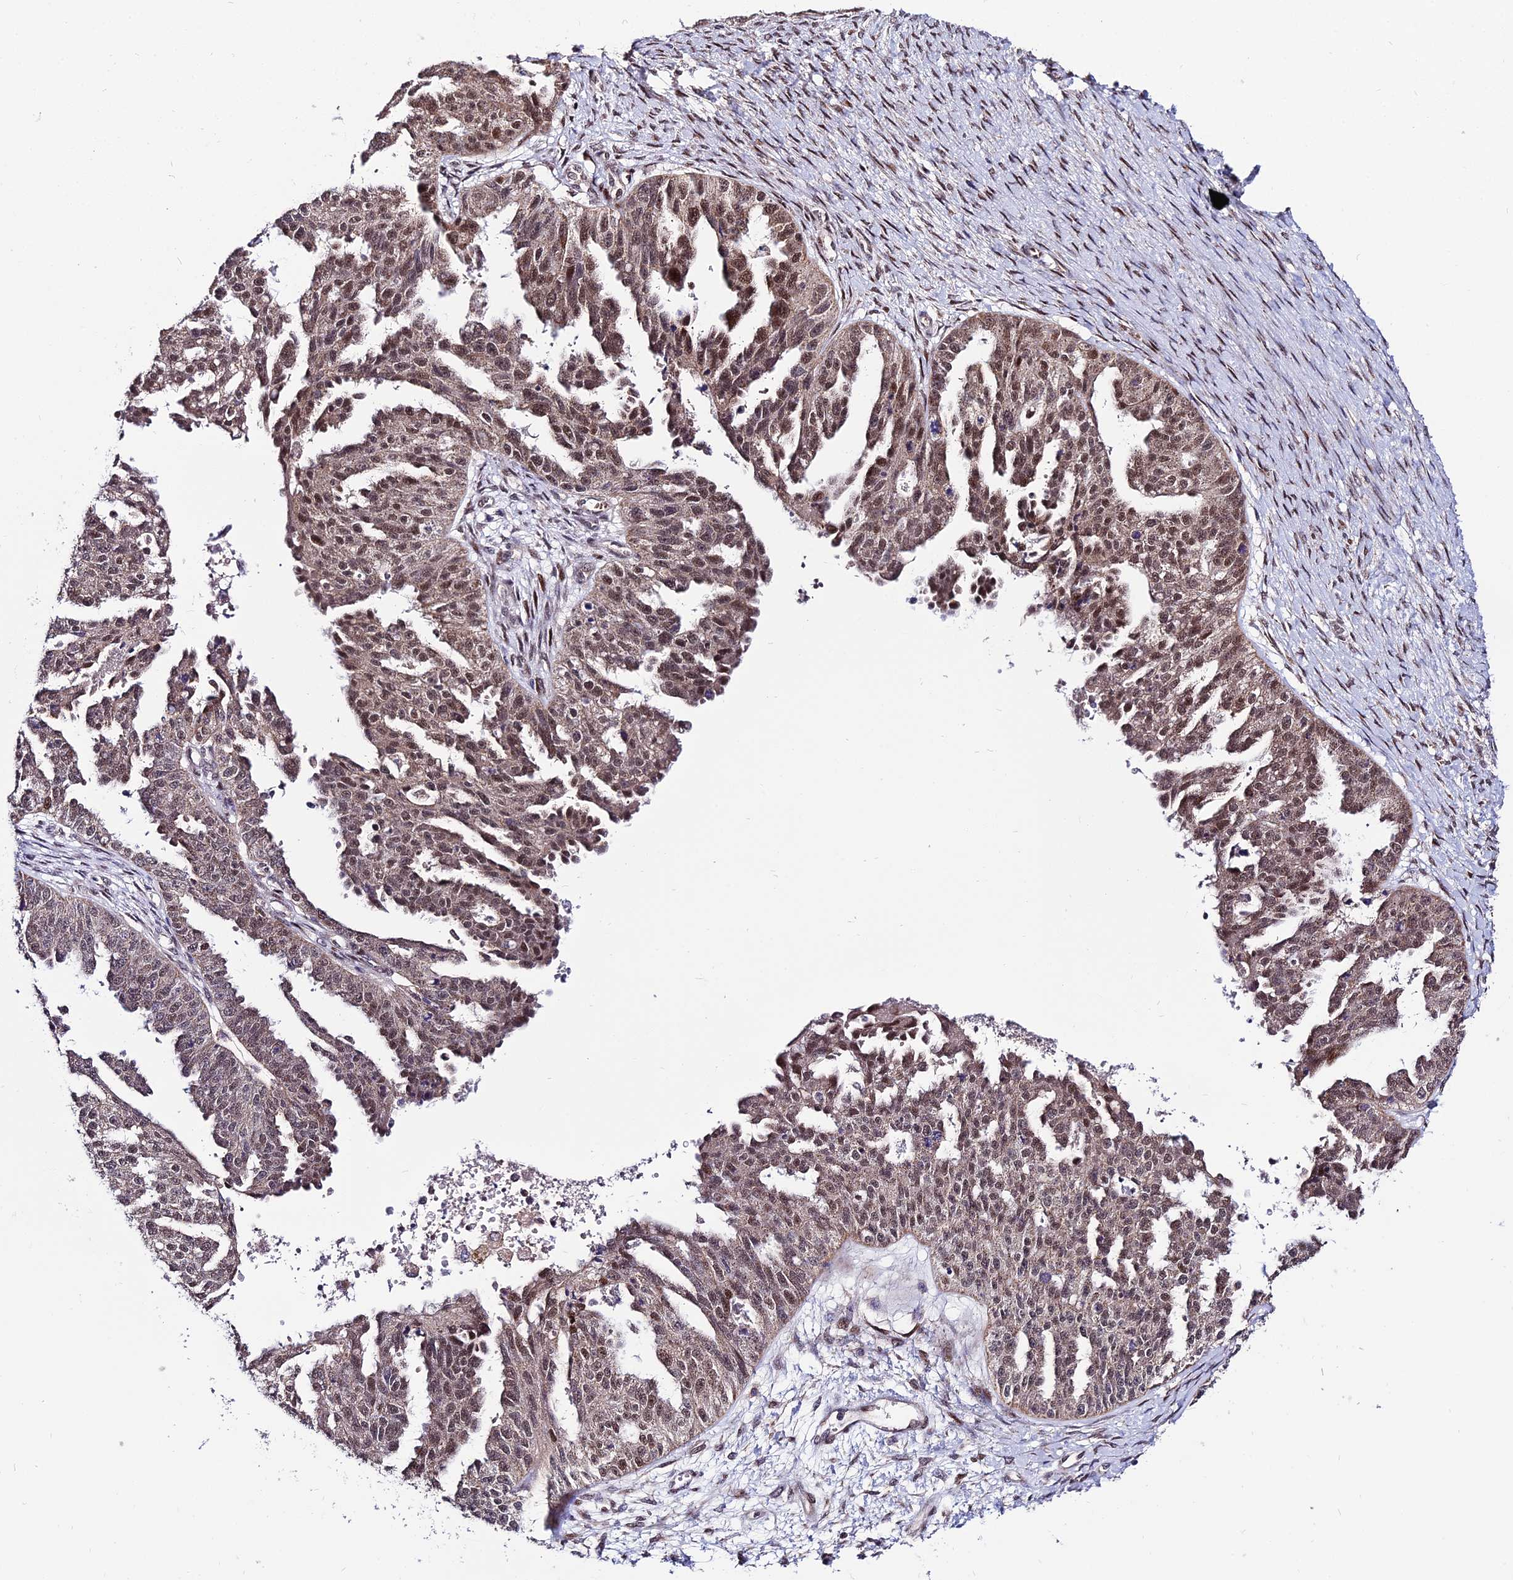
{"staining": {"intensity": "moderate", "quantity": ">75%", "location": "nuclear"}, "tissue": "ovarian cancer", "cell_type": "Tumor cells", "image_type": "cancer", "snomed": [{"axis": "morphology", "description": "Cystadenocarcinoma, serous, NOS"}, {"axis": "topography", "description": "Ovary"}], "caption": "Protein staining by immunohistochemistry (IHC) exhibits moderate nuclear expression in about >75% of tumor cells in ovarian serous cystadenocarcinoma.", "gene": "CIB3", "patient": {"sex": "female", "age": 58}}